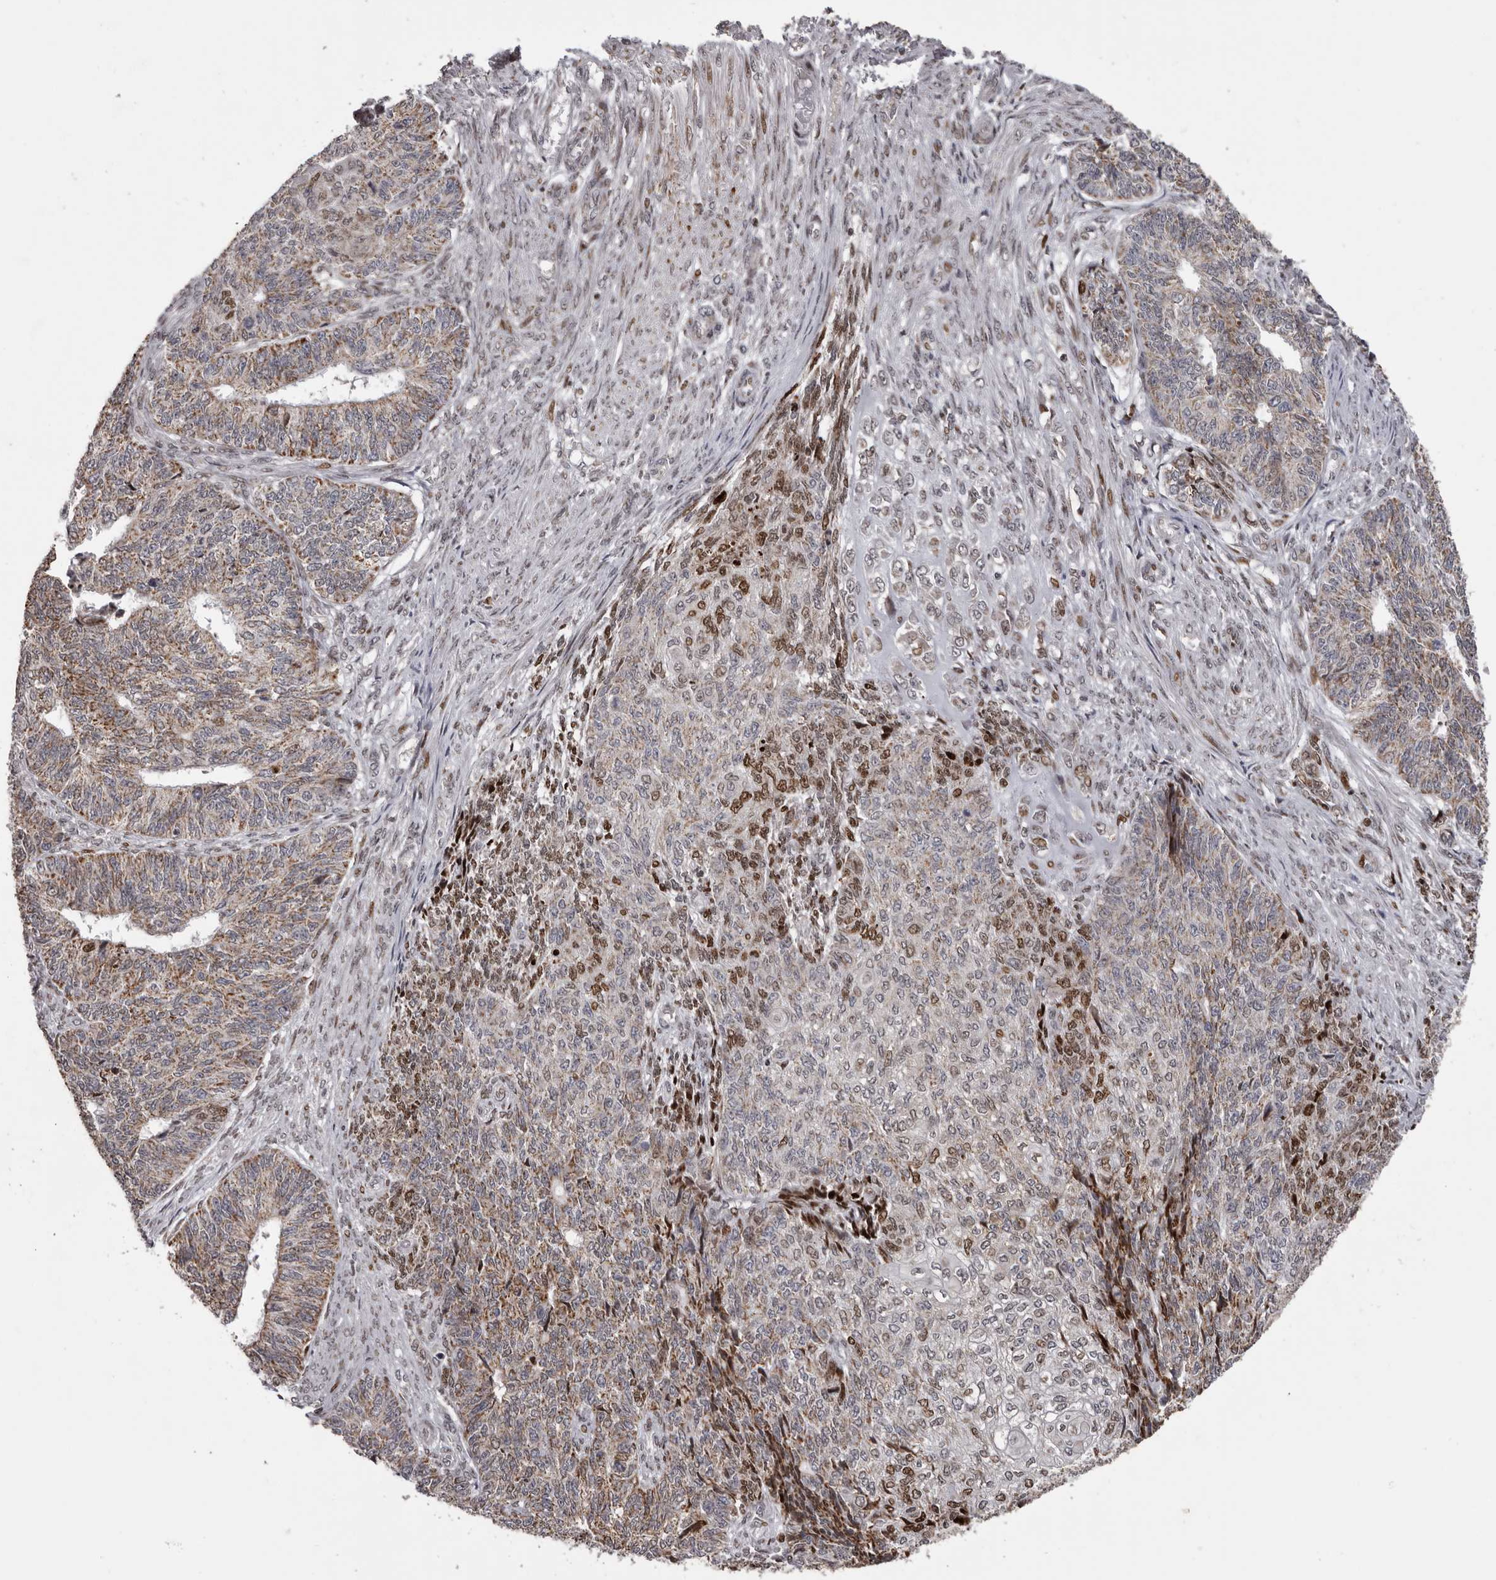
{"staining": {"intensity": "moderate", "quantity": ">75%", "location": "cytoplasmic/membranous,nuclear"}, "tissue": "endometrial cancer", "cell_type": "Tumor cells", "image_type": "cancer", "snomed": [{"axis": "morphology", "description": "Adenocarcinoma, NOS"}, {"axis": "topography", "description": "Endometrium"}], "caption": "Adenocarcinoma (endometrial) tissue demonstrates moderate cytoplasmic/membranous and nuclear positivity in approximately >75% of tumor cells, visualized by immunohistochemistry.", "gene": "C17orf99", "patient": {"sex": "female", "age": 32}}